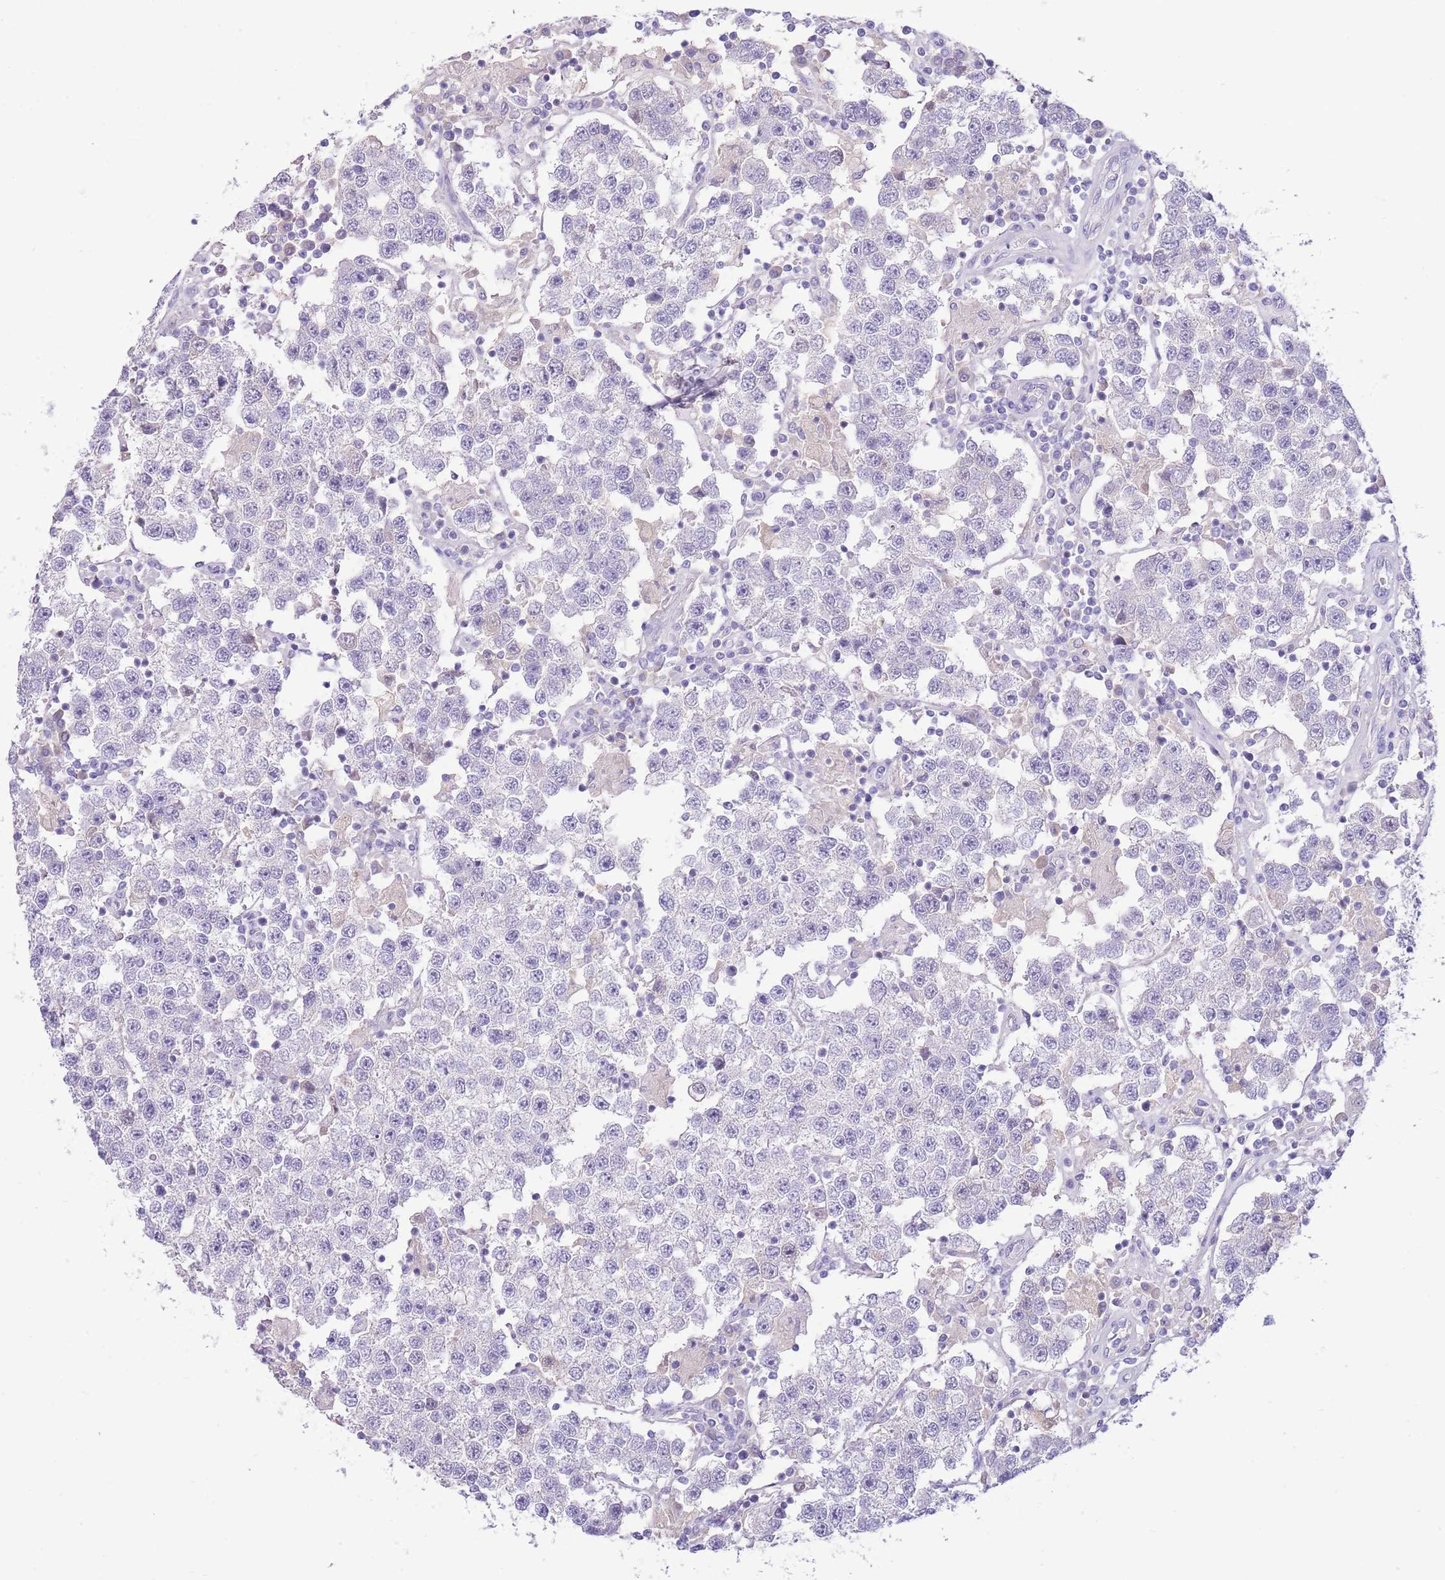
{"staining": {"intensity": "negative", "quantity": "none", "location": "none"}, "tissue": "testis cancer", "cell_type": "Tumor cells", "image_type": "cancer", "snomed": [{"axis": "morphology", "description": "Seminoma, NOS"}, {"axis": "topography", "description": "Testis"}], "caption": "The photomicrograph reveals no significant expression in tumor cells of testis seminoma. (DAB immunohistochemistry visualized using brightfield microscopy, high magnification).", "gene": "TOX2", "patient": {"sex": "male", "age": 37}}